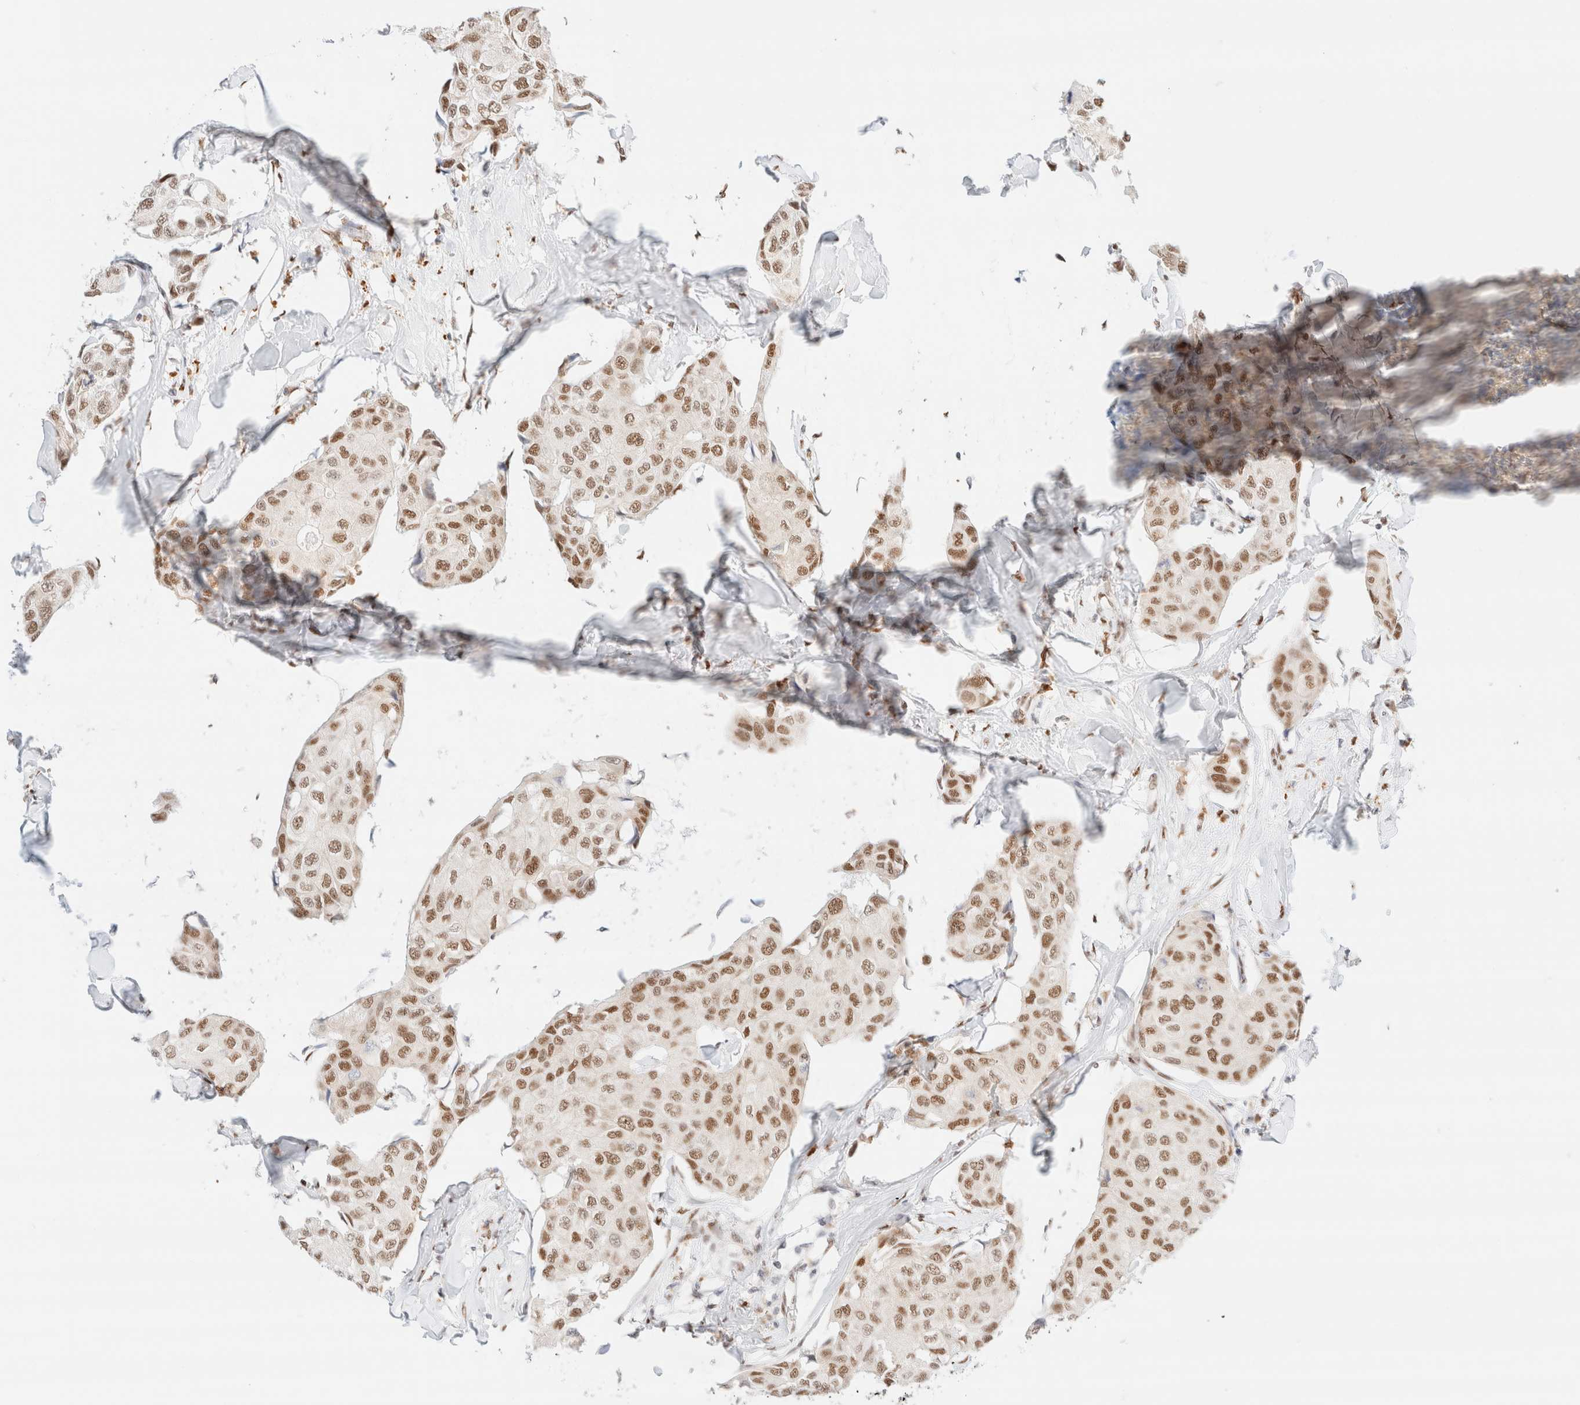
{"staining": {"intensity": "moderate", "quantity": ">75%", "location": "nuclear"}, "tissue": "breast cancer", "cell_type": "Tumor cells", "image_type": "cancer", "snomed": [{"axis": "morphology", "description": "Duct carcinoma"}, {"axis": "topography", "description": "Breast"}], "caption": "A medium amount of moderate nuclear expression is present in about >75% of tumor cells in breast cancer (infiltrating ductal carcinoma) tissue.", "gene": "CIC", "patient": {"sex": "female", "age": 80}}